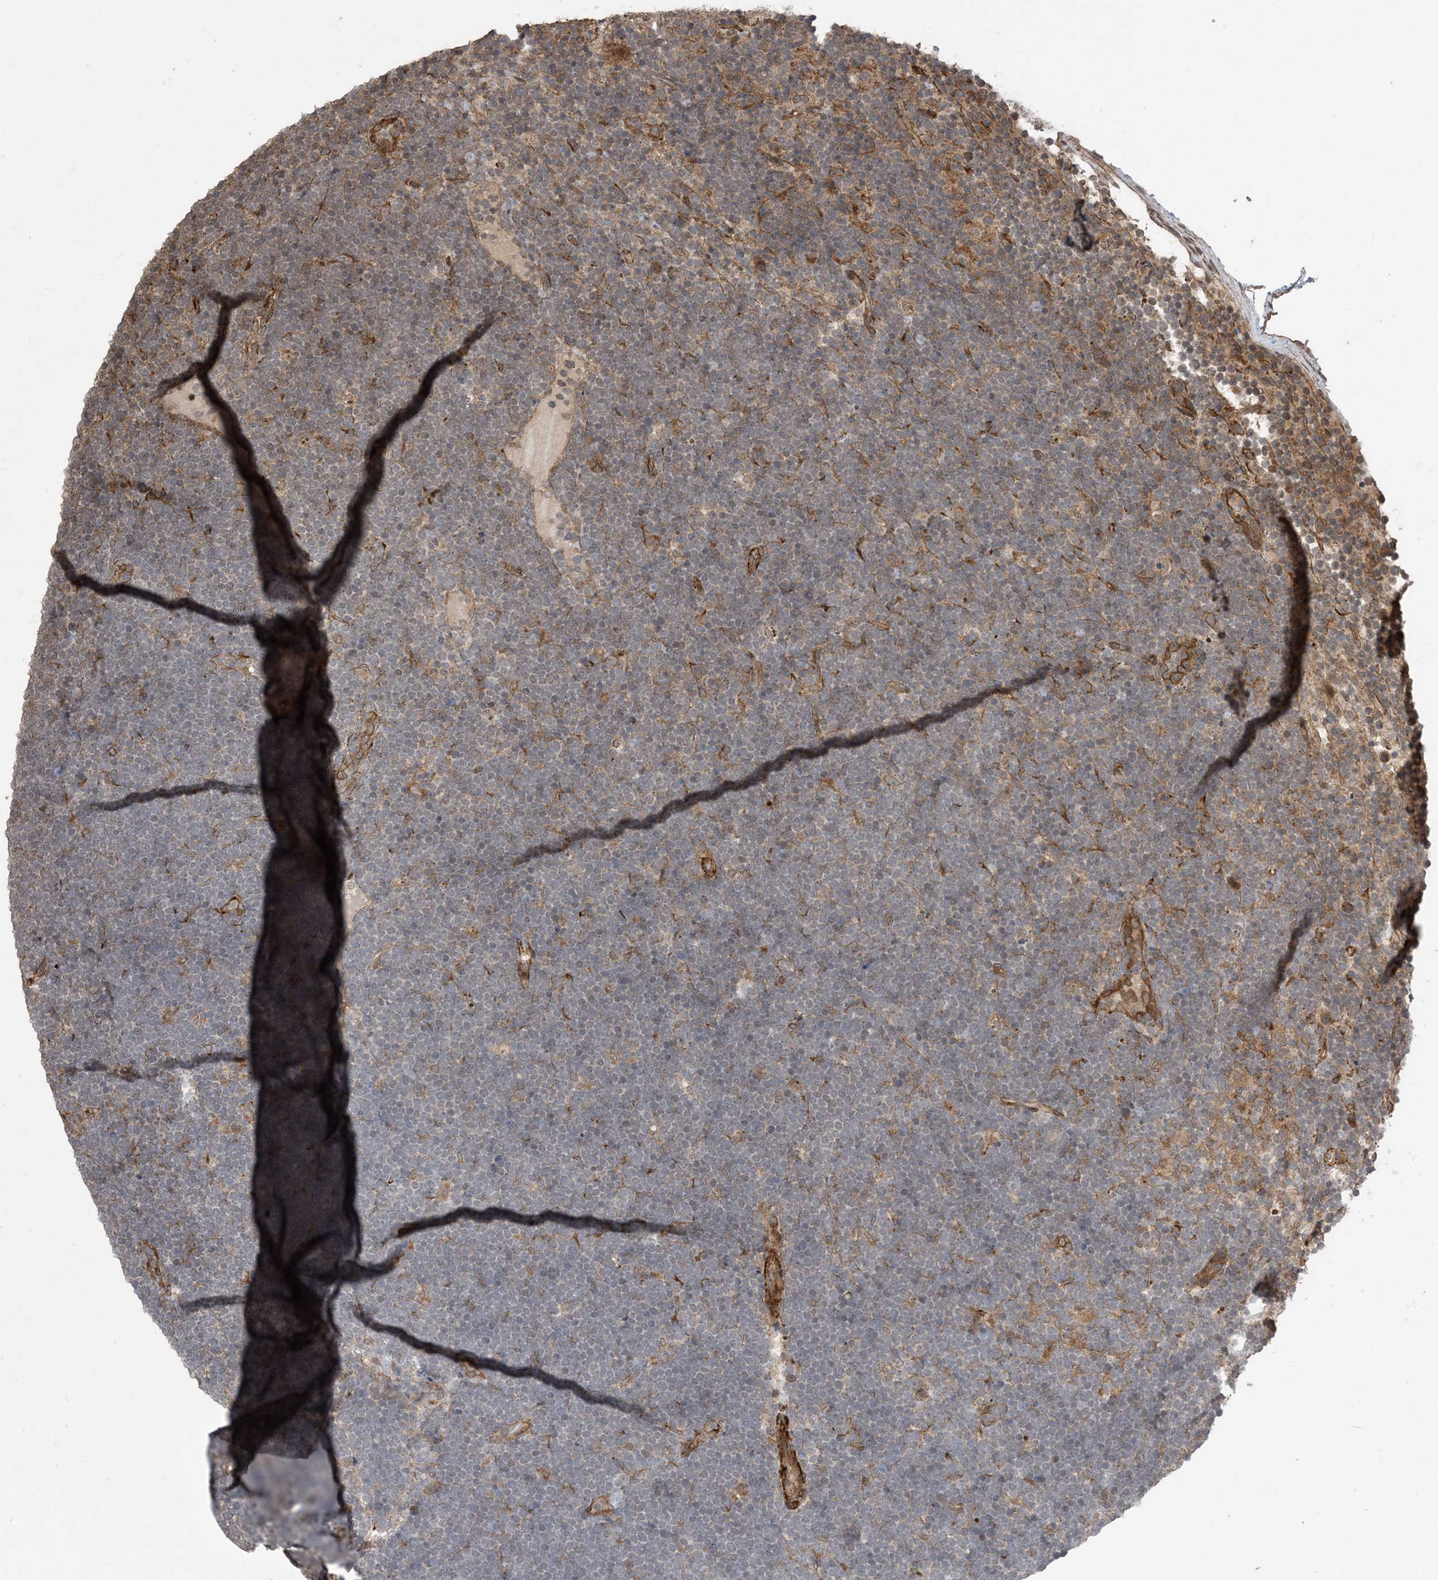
{"staining": {"intensity": "negative", "quantity": "none", "location": "none"}, "tissue": "lymphoma", "cell_type": "Tumor cells", "image_type": "cancer", "snomed": [{"axis": "morphology", "description": "Malignant lymphoma, non-Hodgkin's type, High grade"}, {"axis": "topography", "description": "Lymph node"}], "caption": "High-grade malignant lymphoma, non-Hodgkin's type stained for a protein using immunohistochemistry shows no positivity tumor cells.", "gene": "ZNF511", "patient": {"sex": "male", "age": 13}}